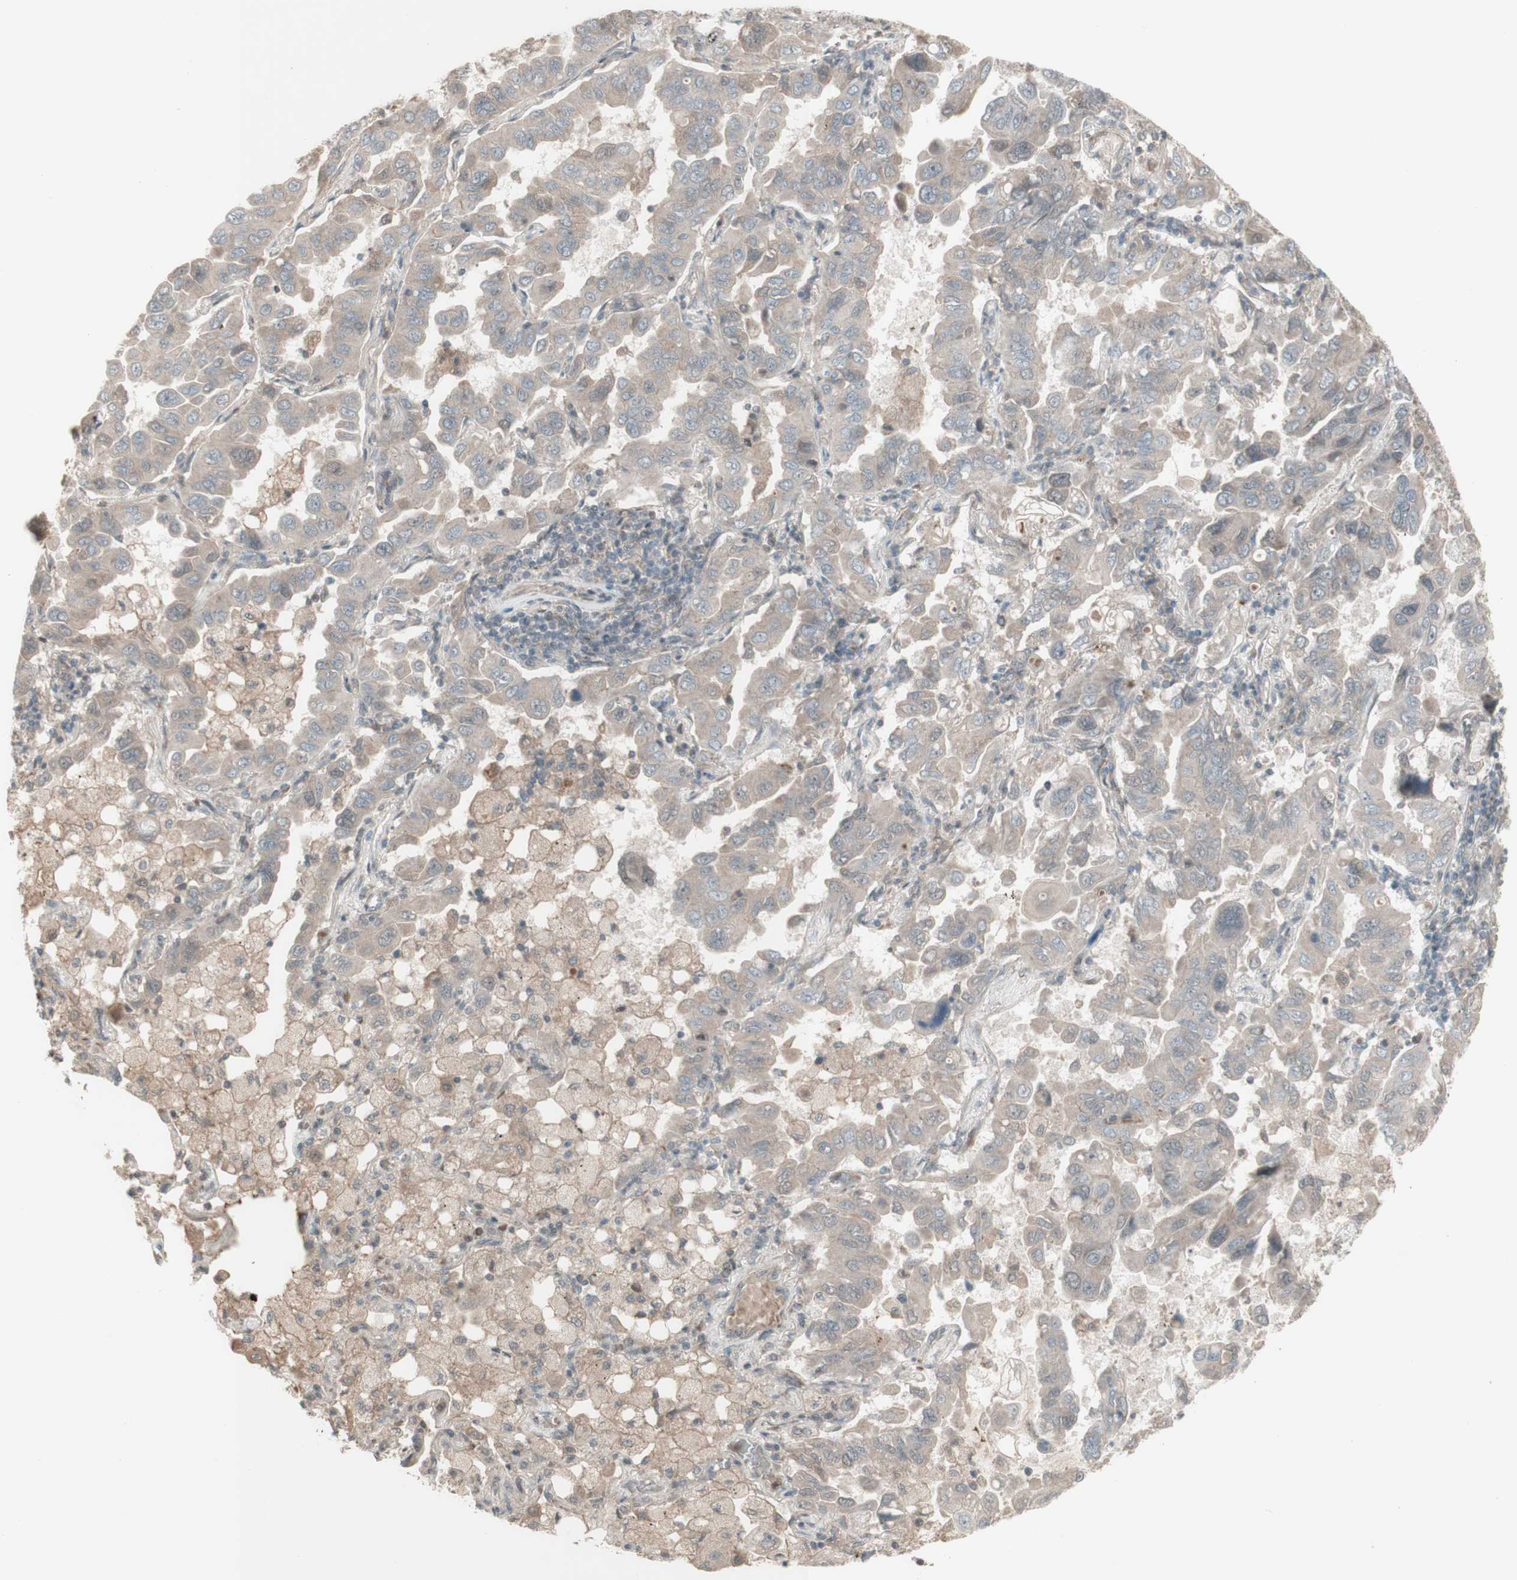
{"staining": {"intensity": "weak", "quantity": ">75%", "location": "cytoplasmic/membranous"}, "tissue": "lung cancer", "cell_type": "Tumor cells", "image_type": "cancer", "snomed": [{"axis": "morphology", "description": "Adenocarcinoma, NOS"}, {"axis": "topography", "description": "Lung"}], "caption": "Weak cytoplasmic/membranous expression is present in approximately >75% of tumor cells in lung cancer.", "gene": "MSH6", "patient": {"sex": "male", "age": 64}}